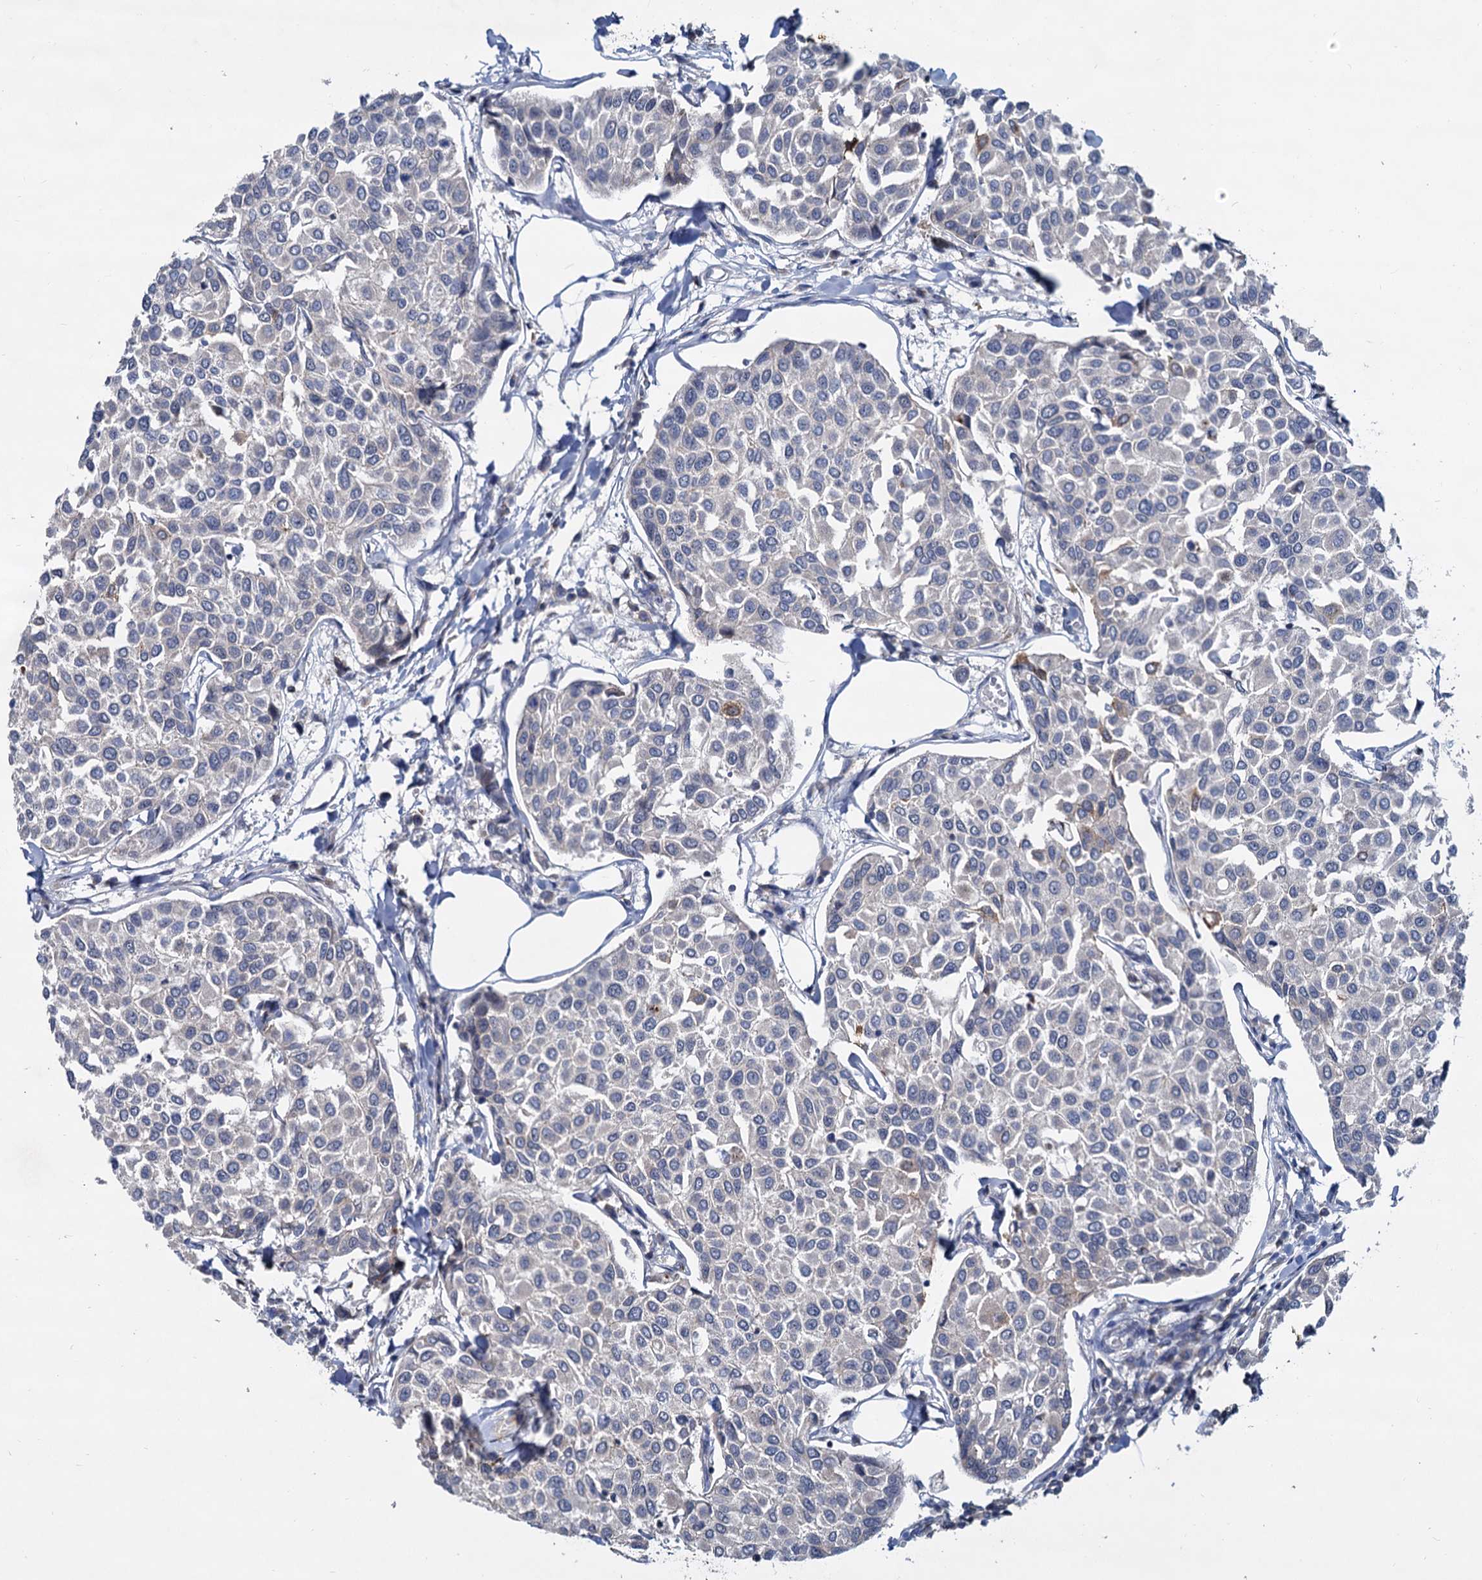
{"staining": {"intensity": "weak", "quantity": "<25%", "location": "cytoplasmic/membranous"}, "tissue": "breast cancer", "cell_type": "Tumor cells", "image_type": "cancer", "snomed": [{"axis": "morphology", "description": "Duct carcinoma"}, {"axis": "topography", "description": "Breast"}], "caption": "Tumor cells are negative for protein expression in human breast cancer.", "gene": "LRCH4", "patient": {"sex": "female", "age": 55}}